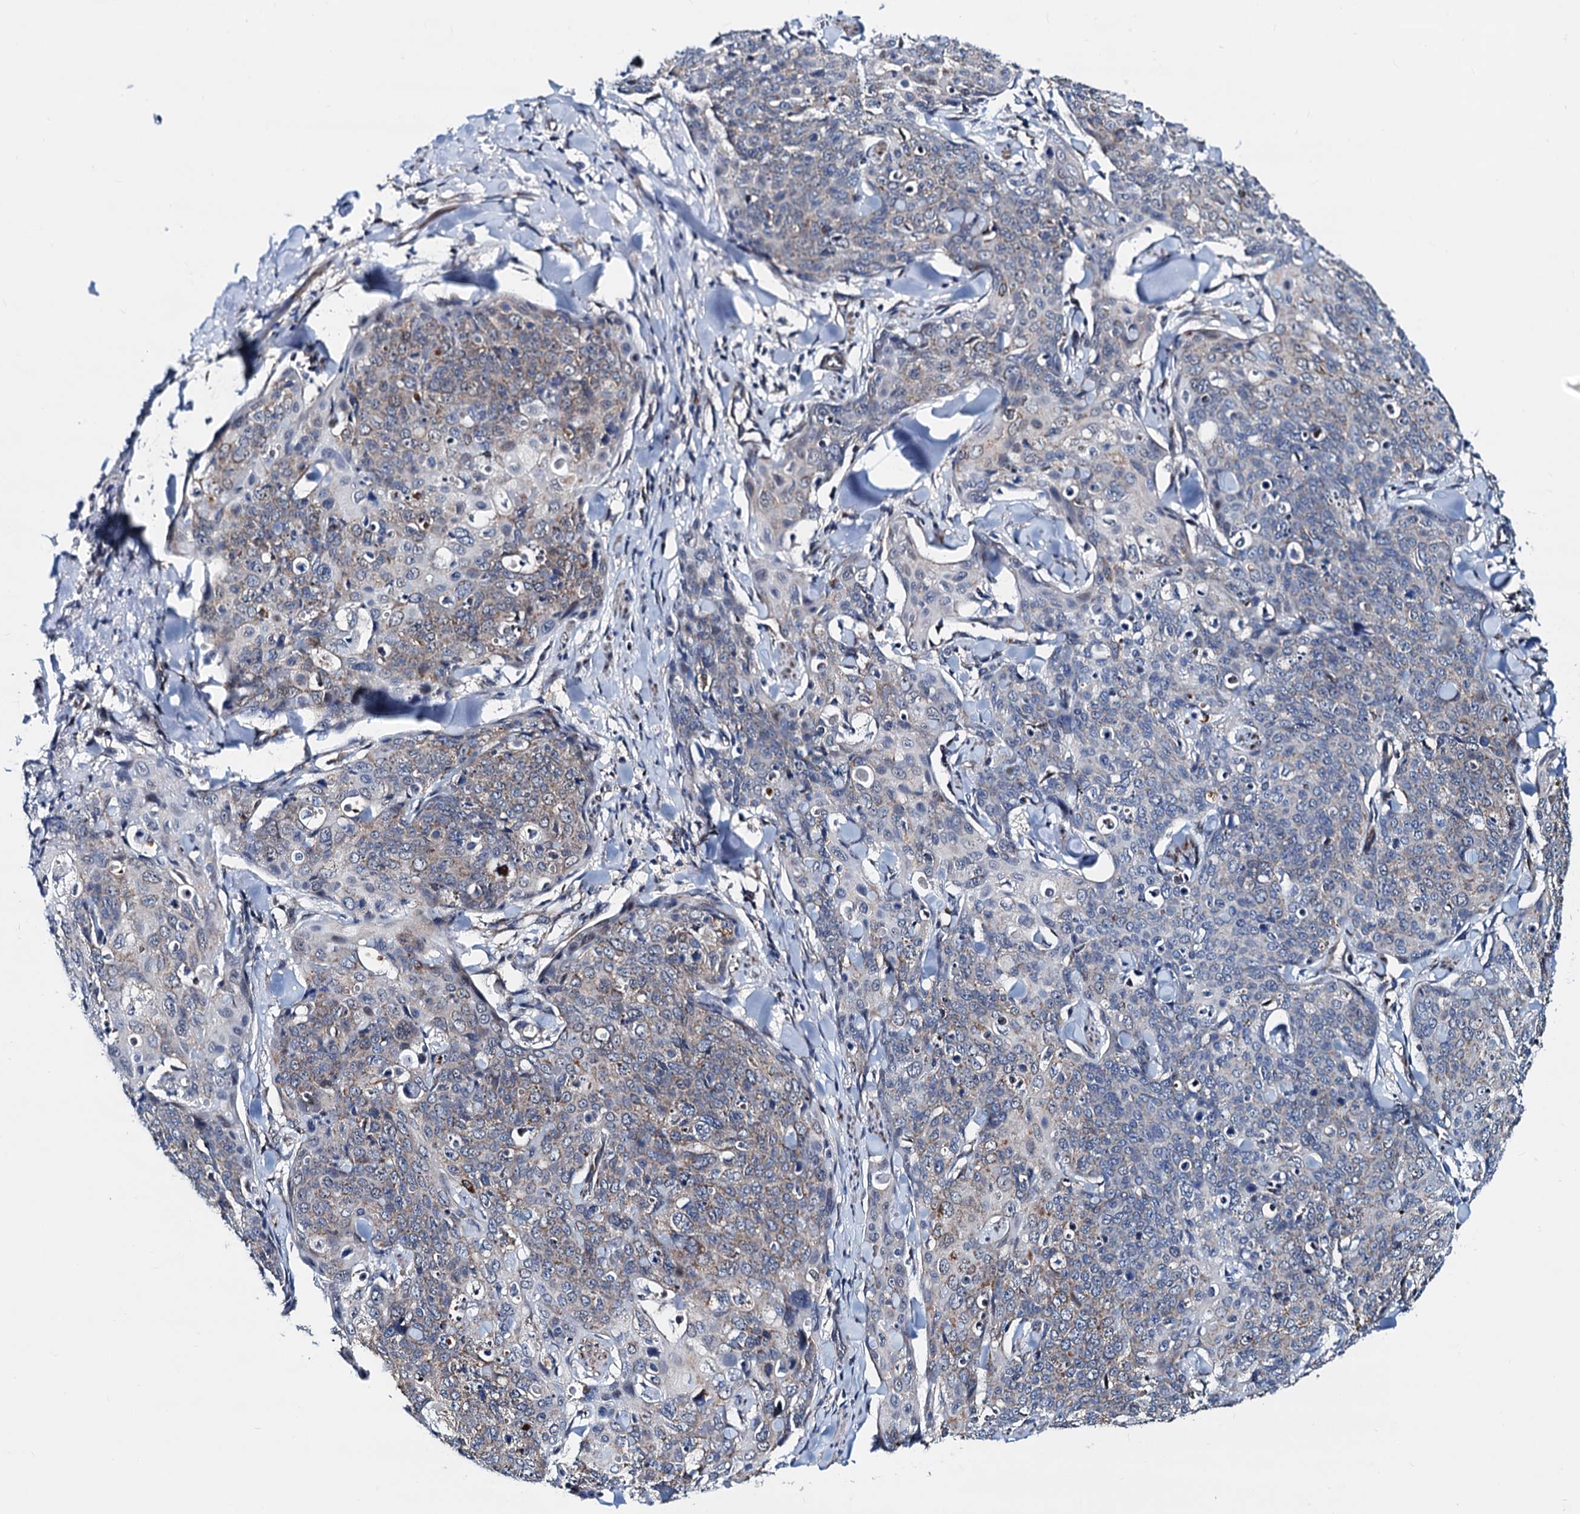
{"staining": {"intensity": "weak", "quantity": "25%-75%", "location": "cytoplasmic/membranous"}, "tissue": "skin cancer", "cell_type": "Tumor cells", "image_type": "cancer", "snomed": [{"axis": "morphology", "description": "Squamous cell carcinoma, NOS"}, {"axis": "topography", "description": "Skin"}, {"axis": "topography", "description": "Vulva"}], "caption": "Skin cancer stained with a brown dye shows weak cytoplasmic/membranous positive staining in approximately 25%-75% of tumor cells.", "gene": "COA4", "patient": {"sex": "female", "age": 85}}